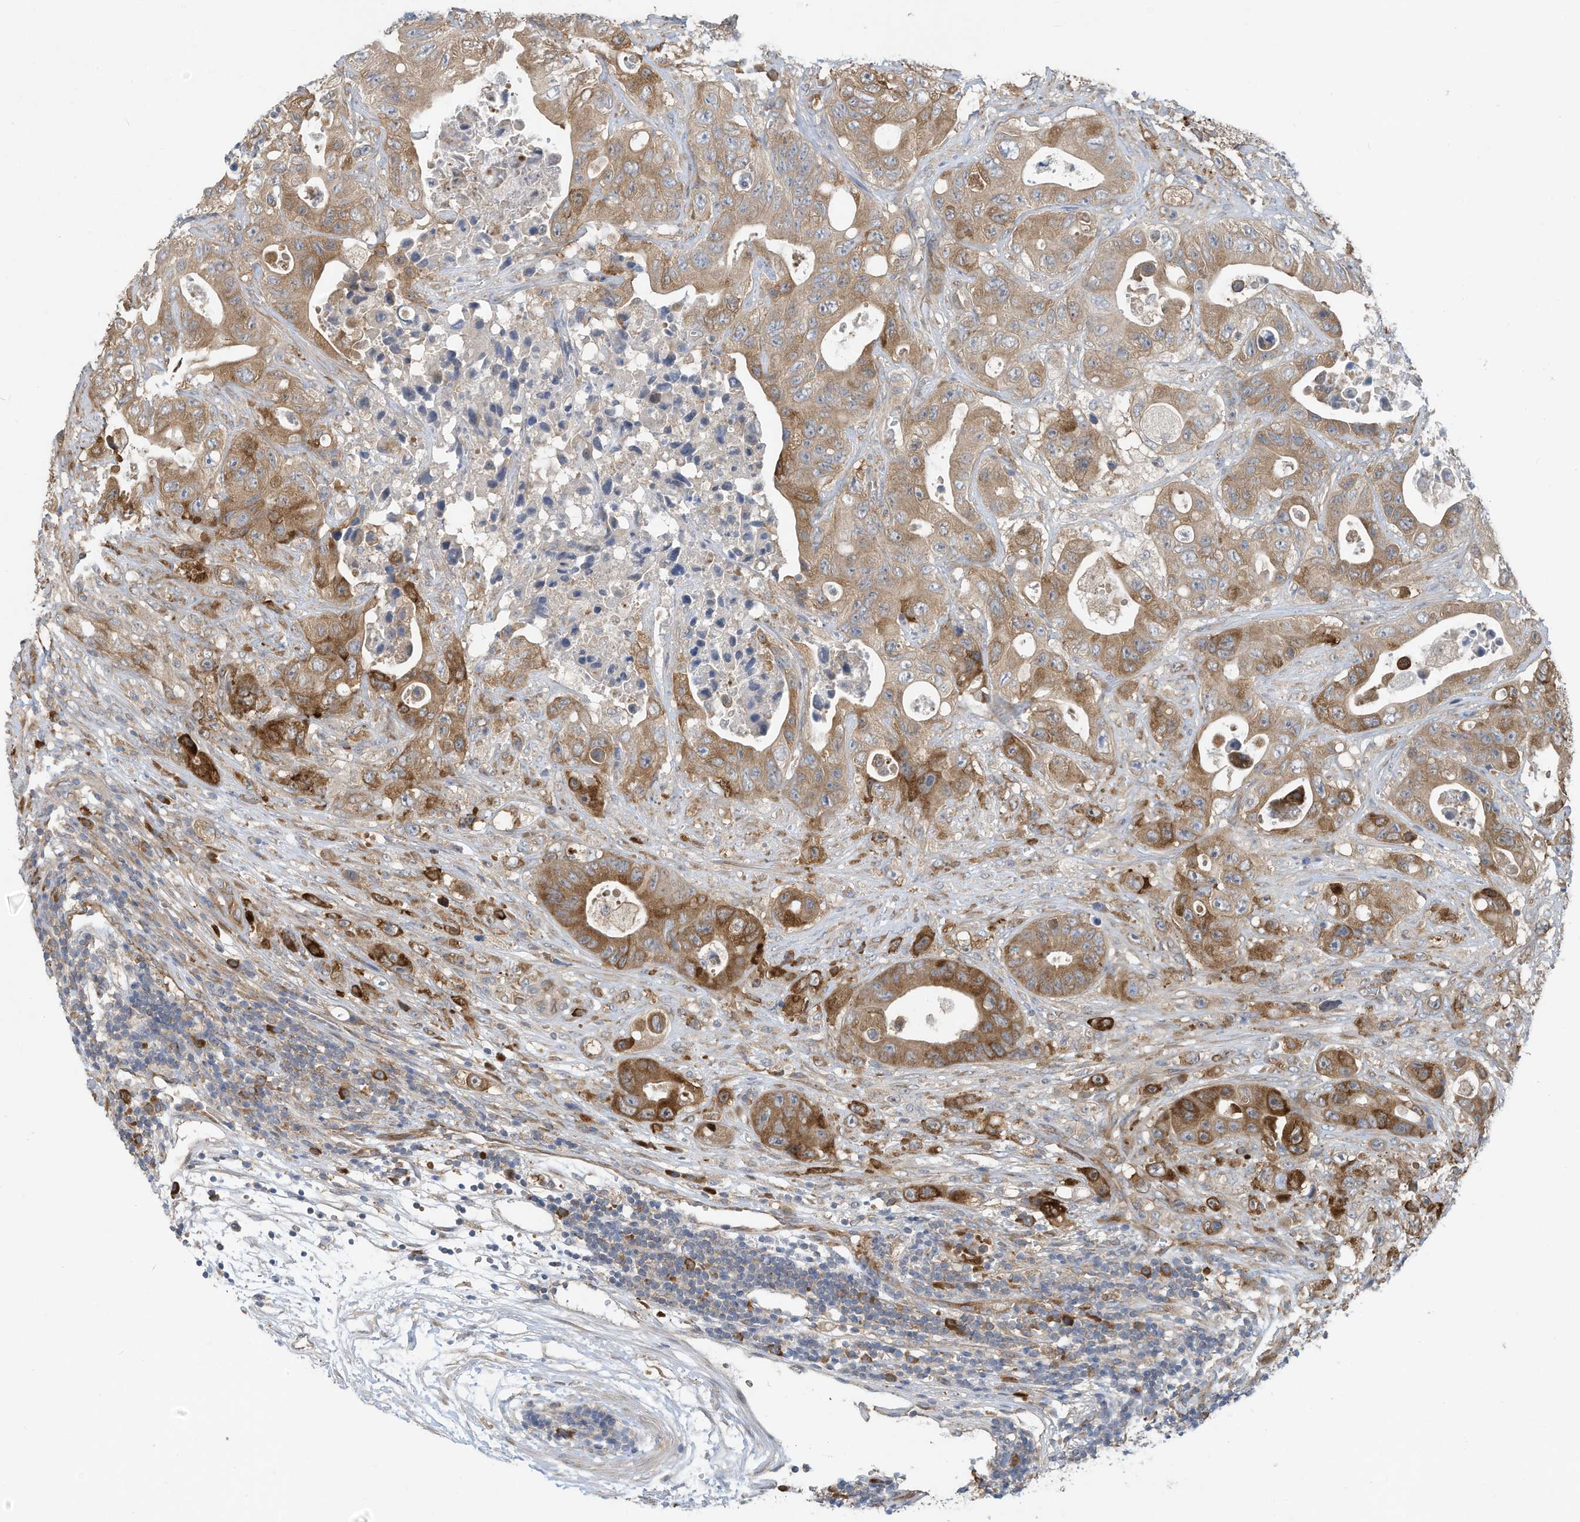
{"staining": {"intensity": "moderate", "quantity": ">75%", "location": "cytoplasmic/membranous"}, "tissue": "colorectal cancer", "cell_type": "Tumor cells", "image_type": "cancer", "snomed": [{"axis": "morphology", "description": "Adenocarcinoma, NOS"}, {"axis": "topography", "description": "Colon"}], "caption": "This photomicrograph displays immunohistochemistry (IHC) staining of colorectal adenocarcinoma, with medium moderate cytoplasmic/membranous positivity in about >75% of tumor cells.", "gene": "USE1", "patient": {"sex": "female", "age": 46}}